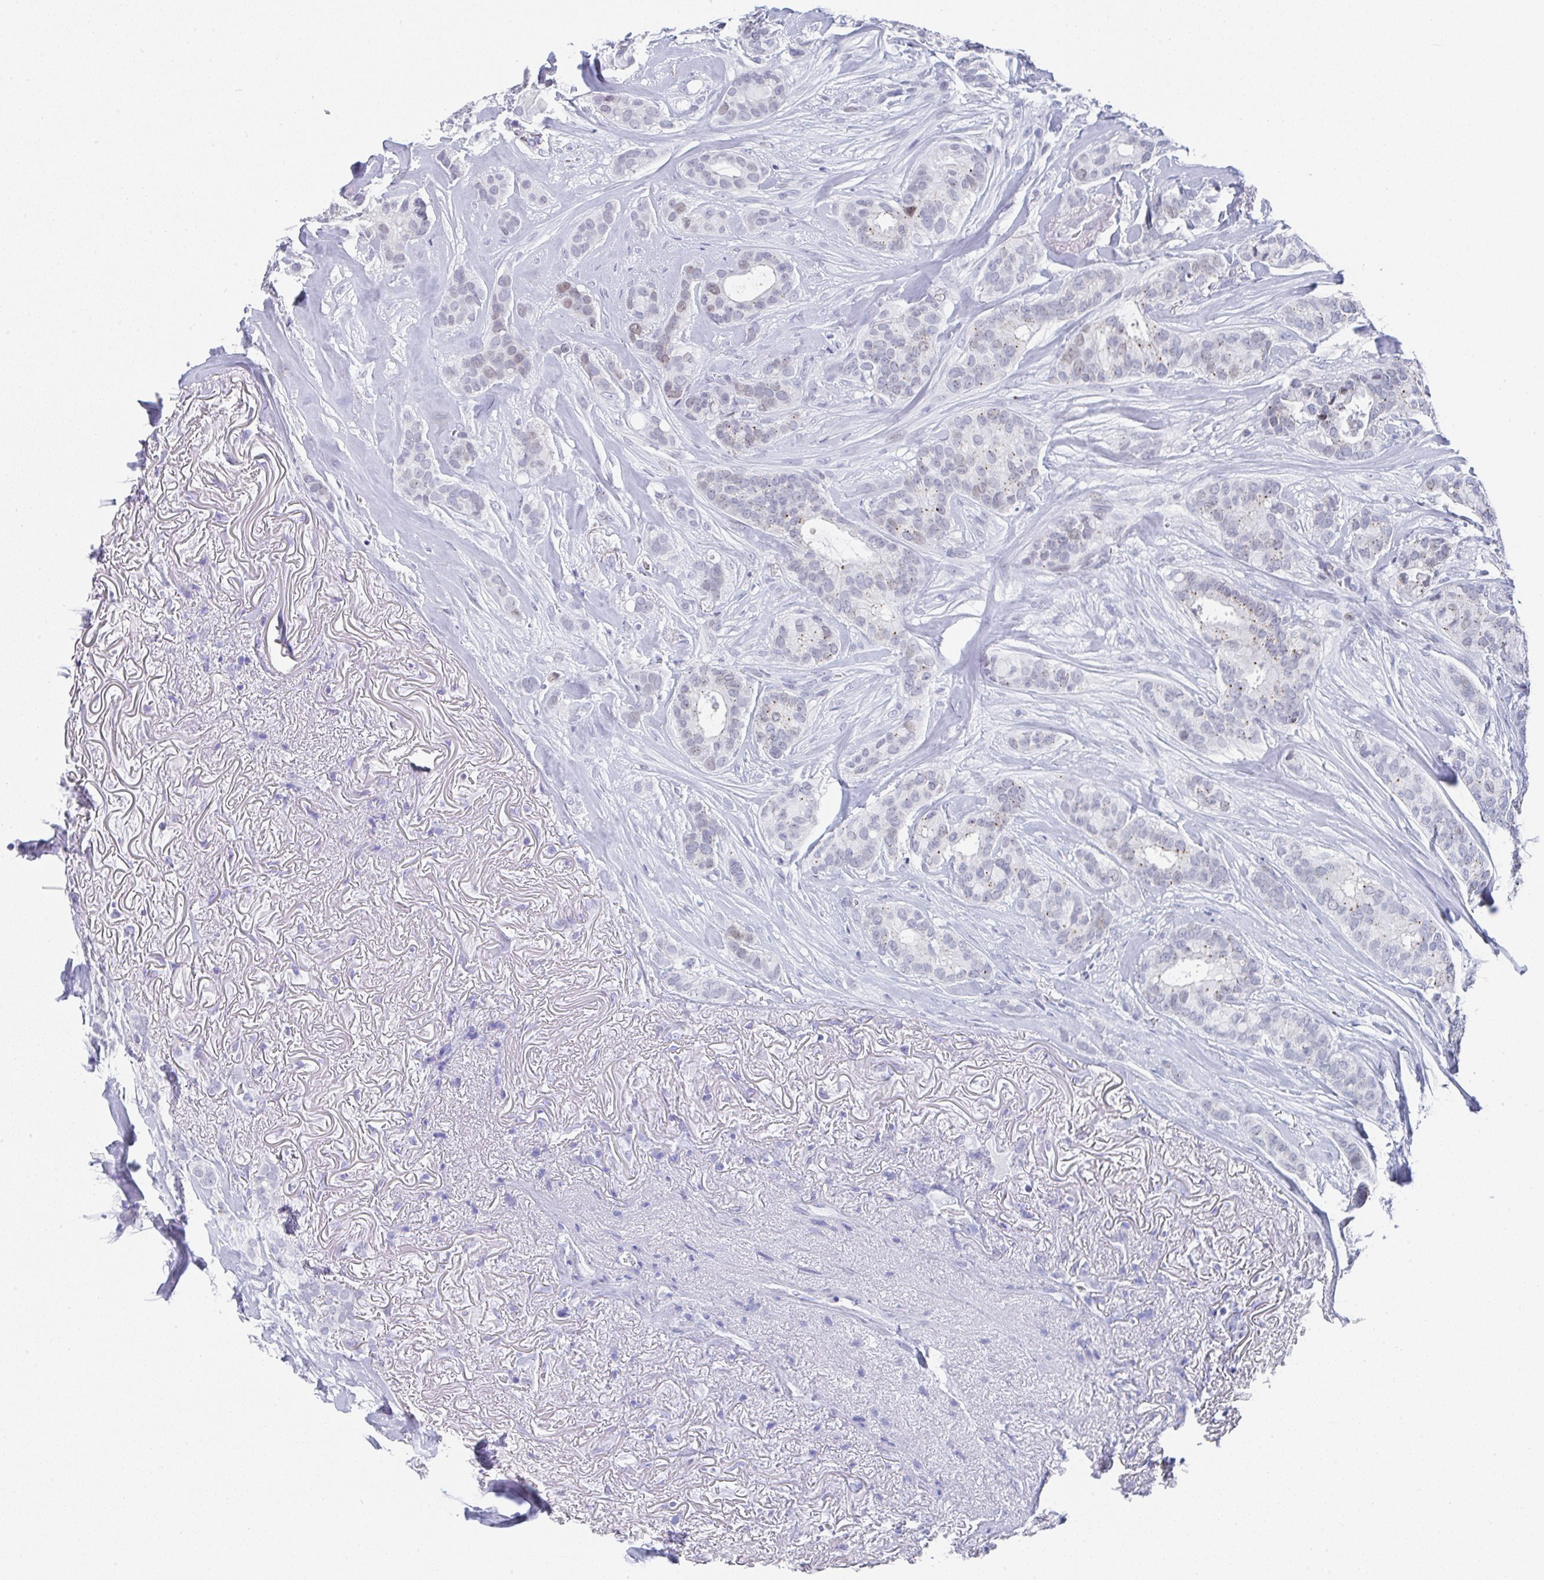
{"staining": {"intensity": "weak", "quantity": "<25%", "location": "cytoplasmic/membranous"}, "tissue": "breast cancer", "cell_type": "Tumor cells", "image_type": "cancer", "snomed": [{"axis": "morphology", "description": "Duct carcinoma"}, {"axis": "topography", "description": "Breast"}], "caption": "Breast cancer stained for a protein using IHC shows no staining tumor cells.", "gene": "TNFRSF8", "patient": {"sex": "female", "age": 84}}